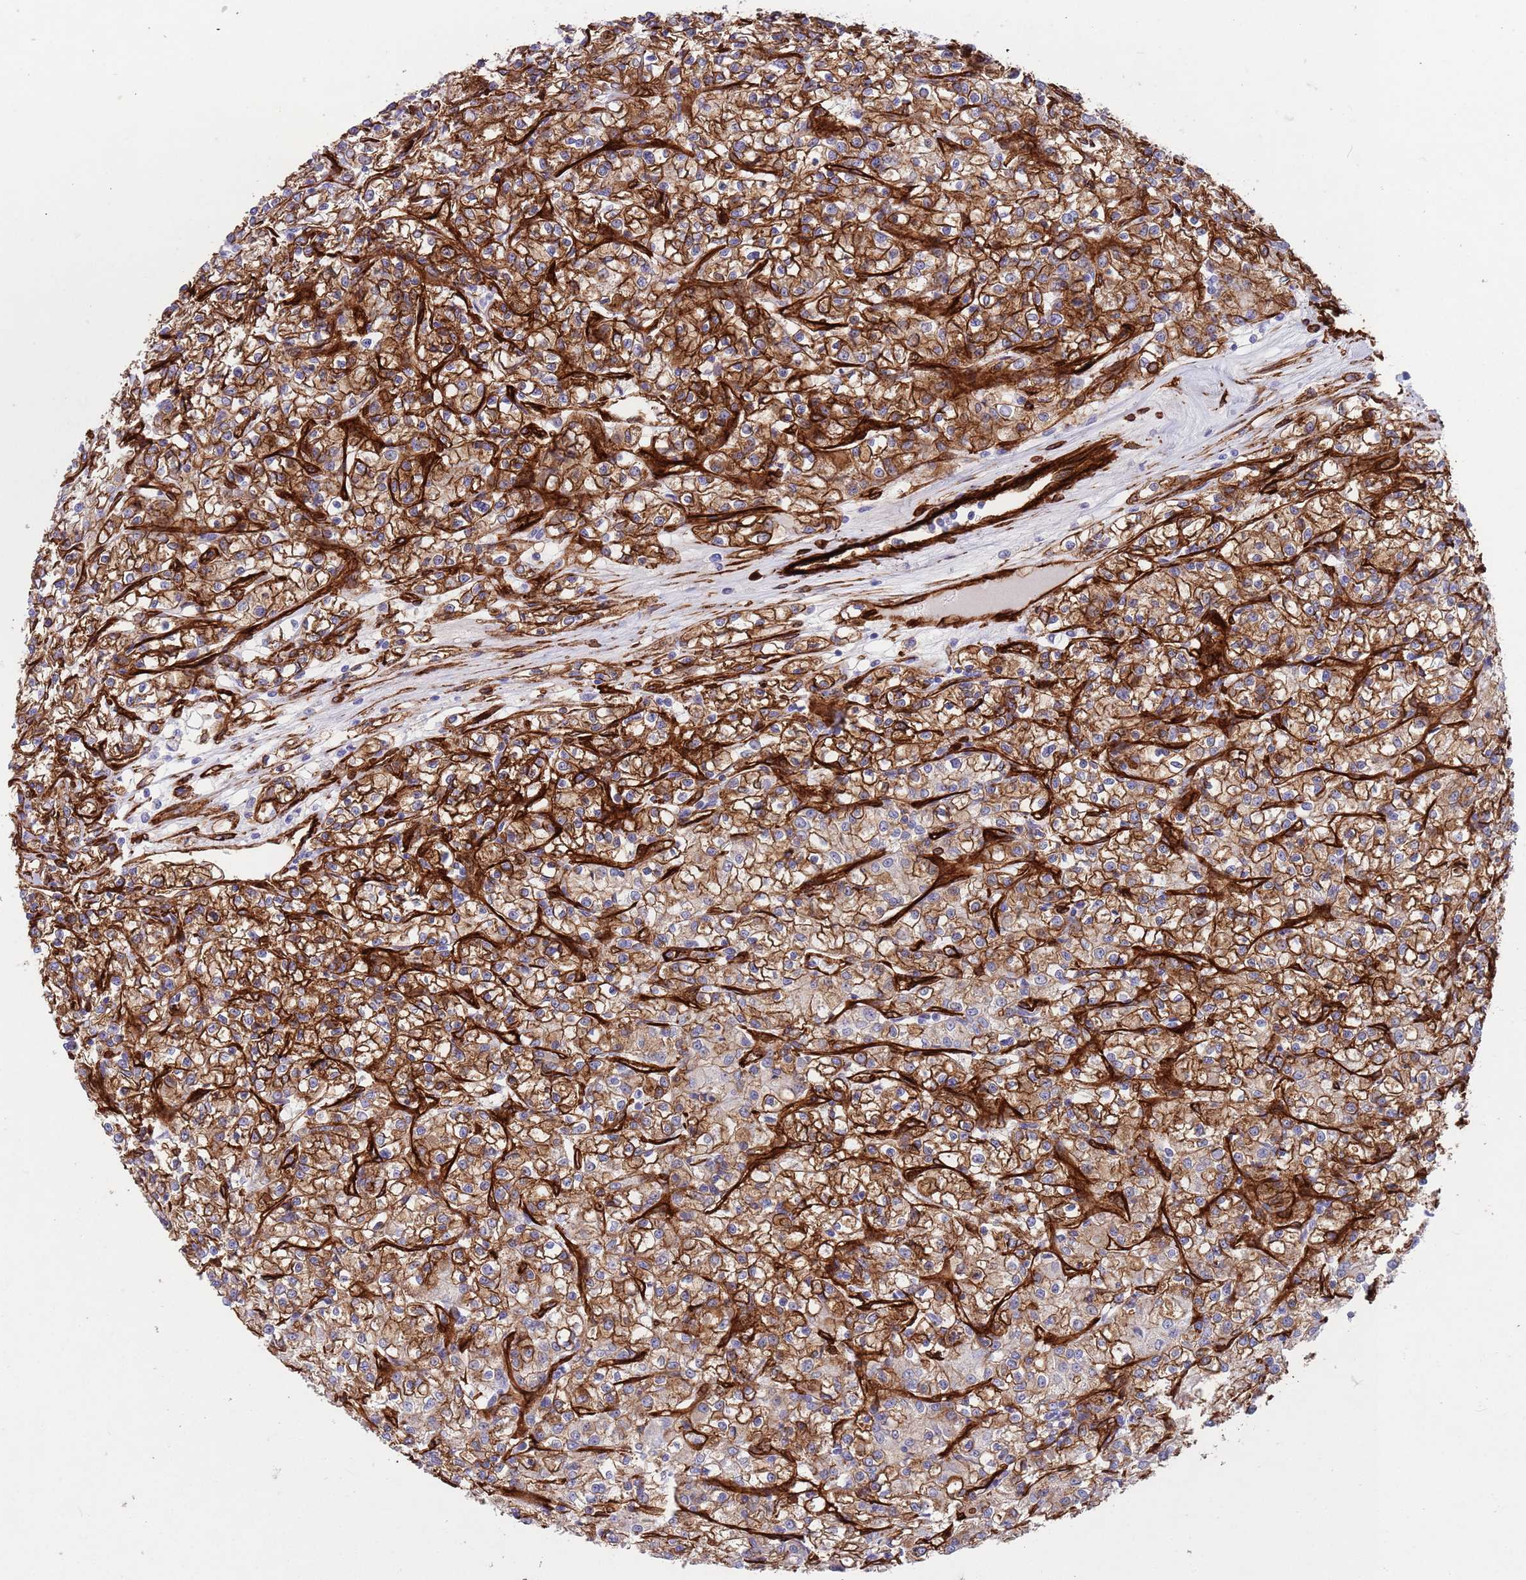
{"staining": {"intensity": "strong", "quantity": ">75%", "location": "cytoplasmic/membranous"}, "tissue": "renal cancer", "cell_type": "Tumor cells", "image_type": "cancer", "snomed": [{"axis": "morphology", "description": "Adenocarcinoma, NOS"}, {"axis": "topography", "description": "Kidney"}], "caption": "Immunohistochemistry staining of renal cancer, which reveals high levels of strong cytoplasmic/membranous positivity in about >75% of tumor cells indicating strong cytoplasmic/membranous protein expression. The staining was performed using DAB (brown) for protein detection and nuclei were counterstained in hematoxylin (blue).", "gene": "CAV2", "patient": {"sex": "female", "age": 59}}